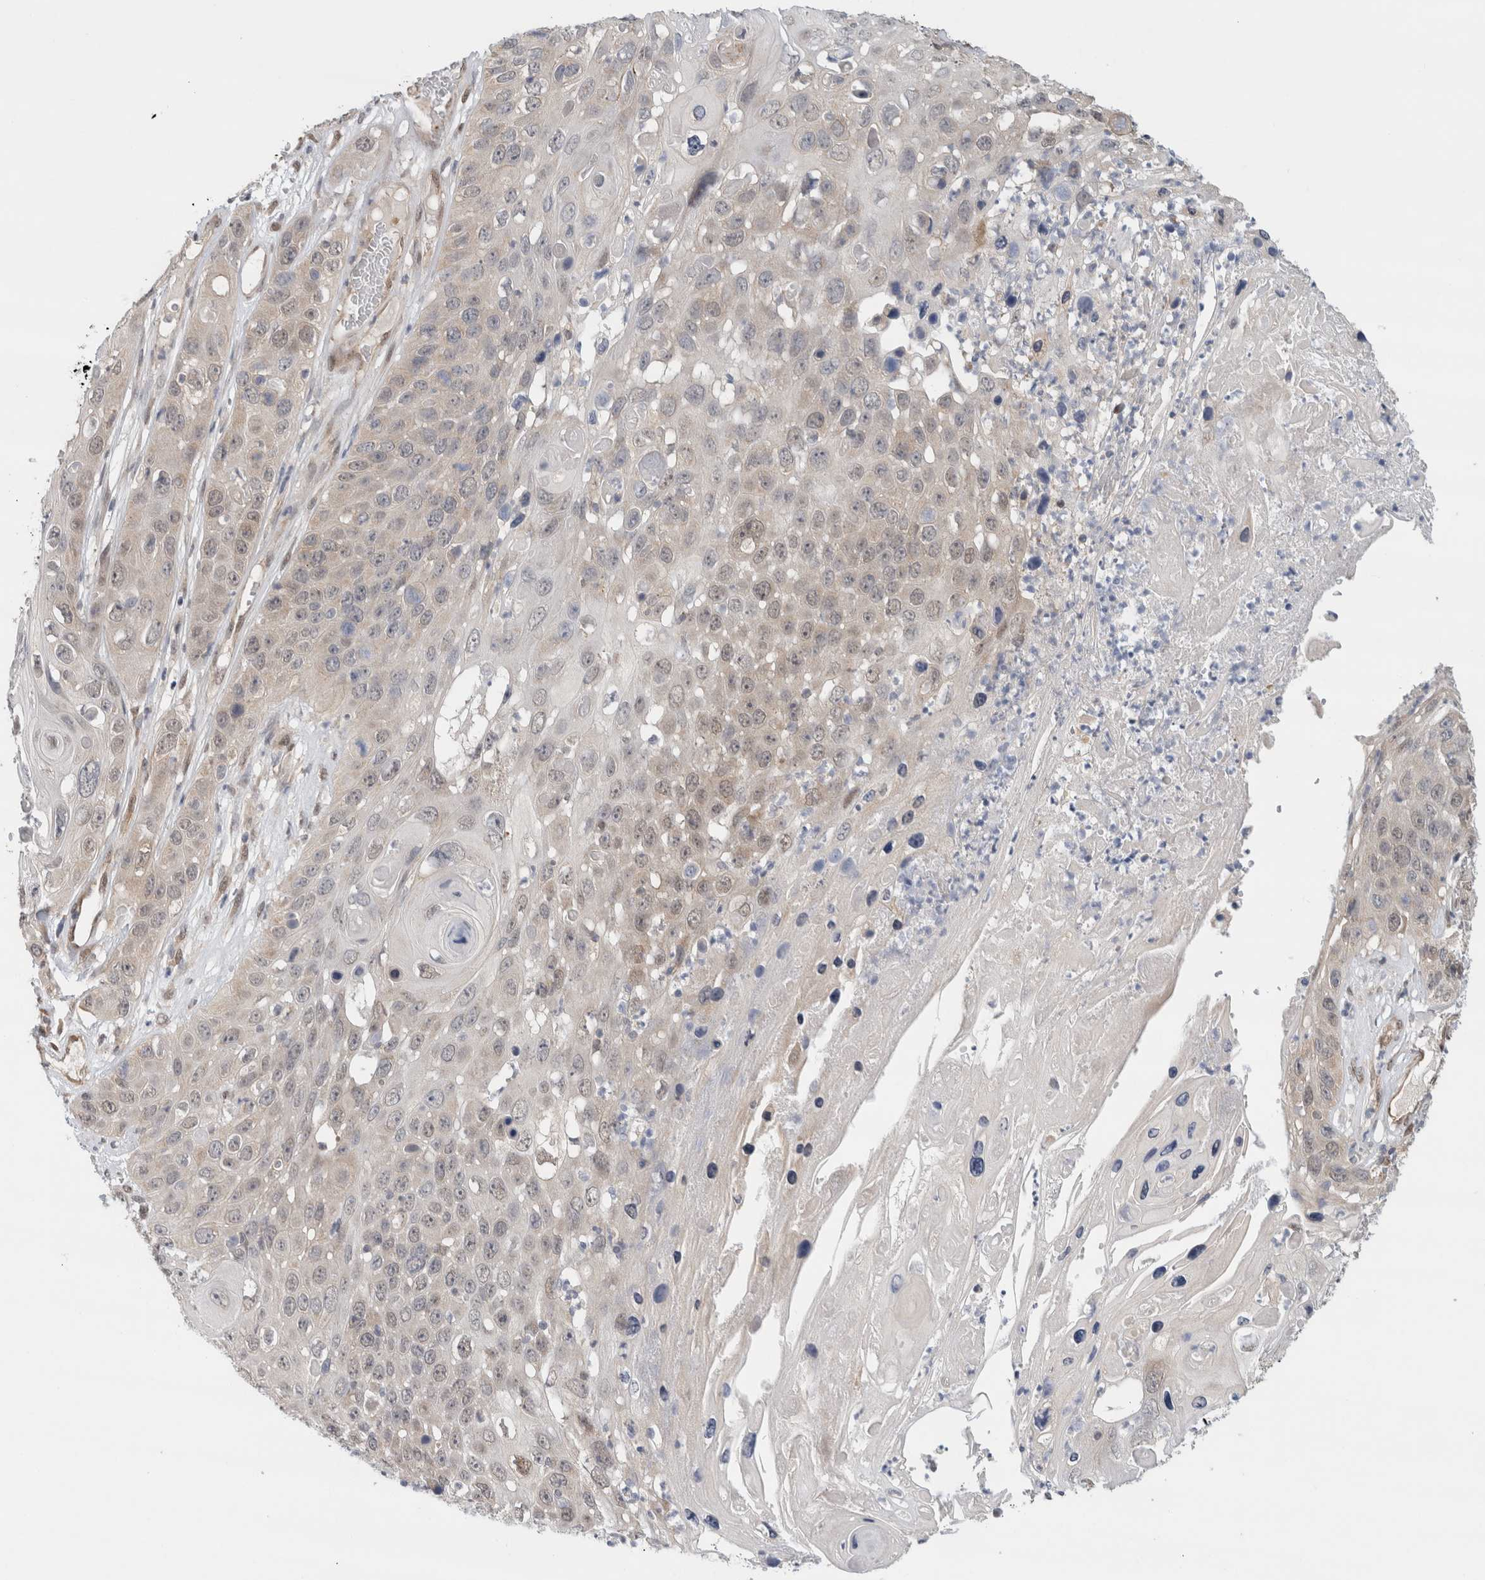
{"staining": {"intensity": "weak", "quantity": "<25%", "location": "nuclear"}, "tissue": "skin cancer", "cell_type": "Tumor cells", "image_type": "cancer", "snomed": [{"axis": "morphology", "description": "Squamous cell carcinoma, NOS"}, {"axis": "topography", "description": "Skin"}], "caption": "An immunohistochemistry (IHC) histopathology image of skin cancer is shown. There is no staining in tumor cells of skin cancer.", "gene": "EIF4G3", "patient": {"sex": "male", "age": 55}}